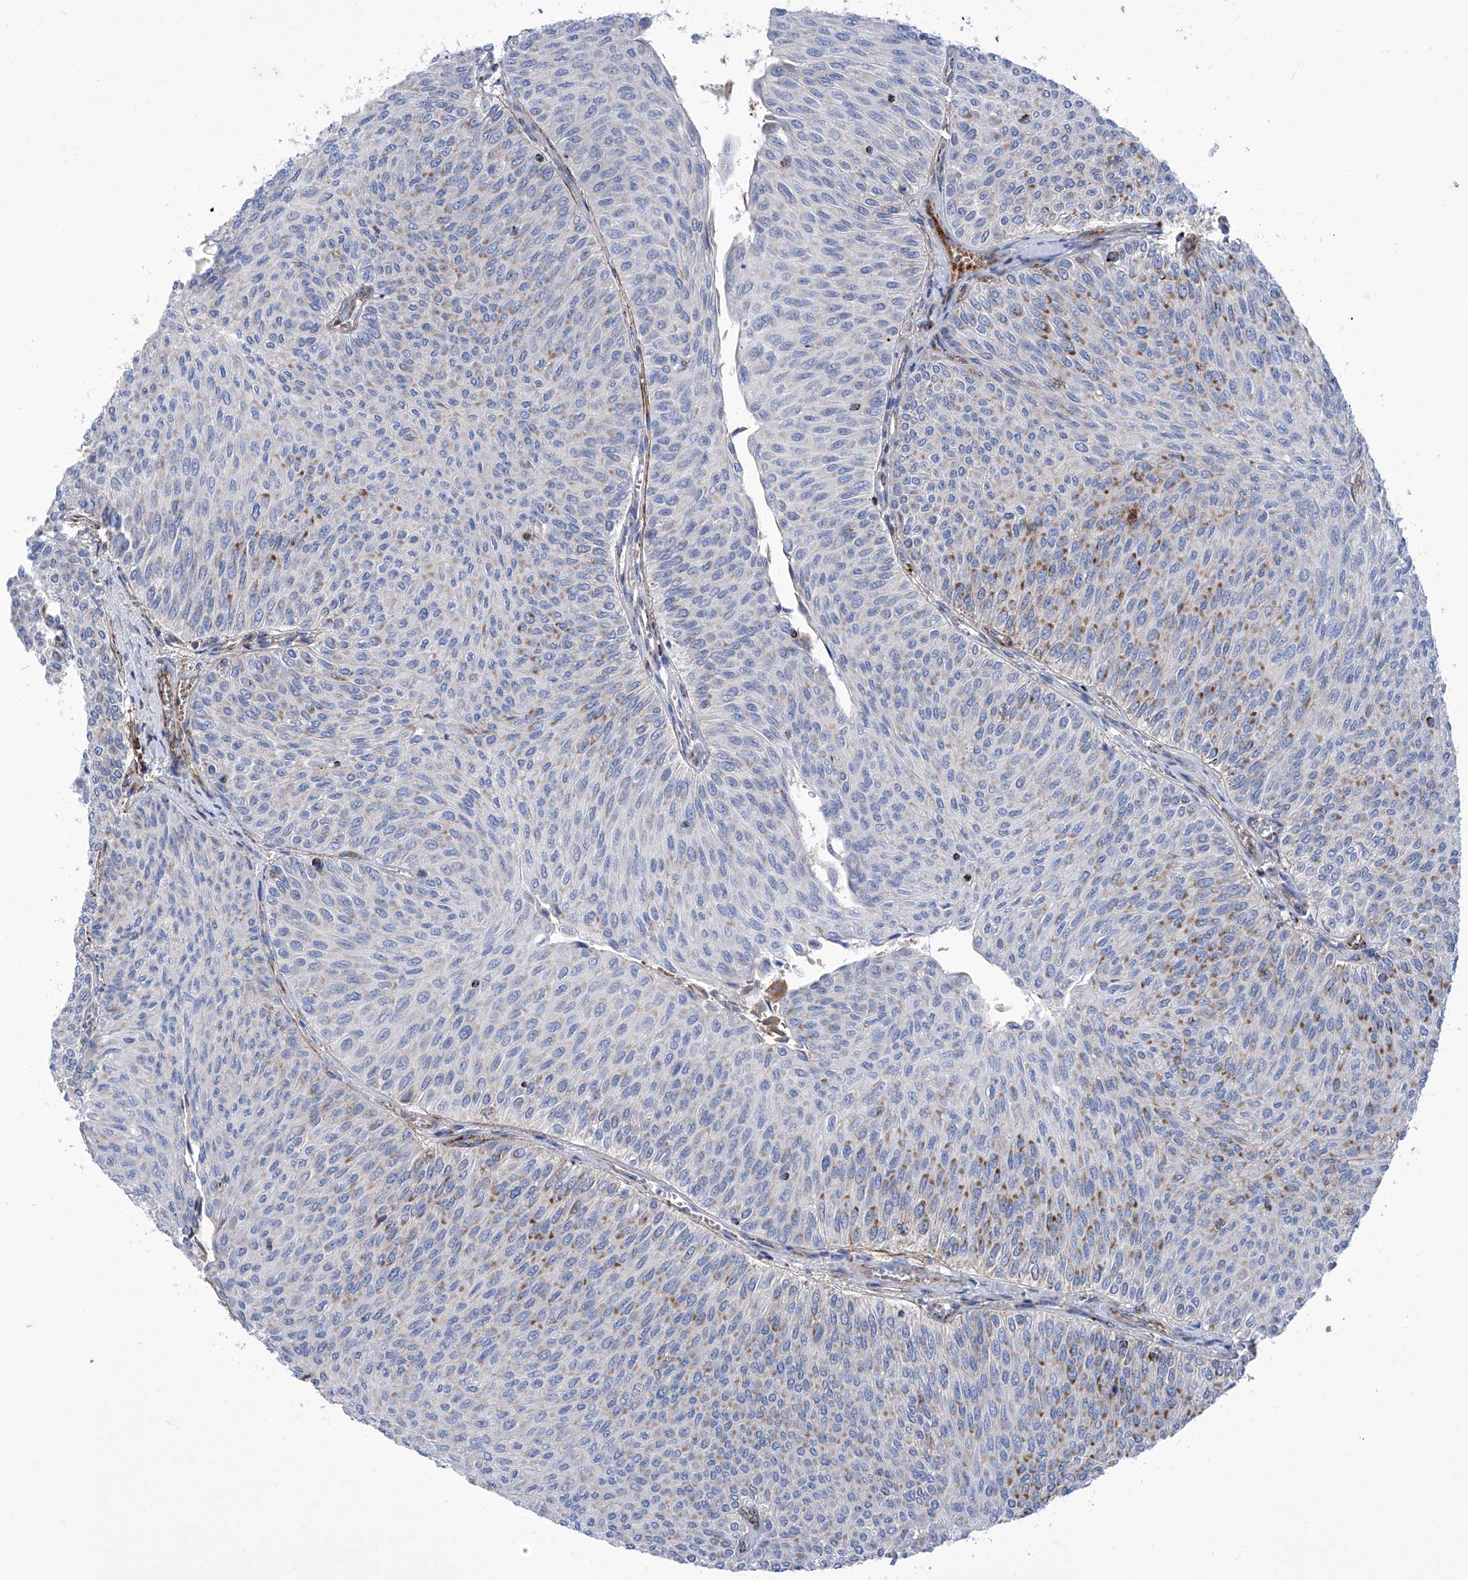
{"staining": {"intensity": "moderate", "quantity": "<25%", "location": "cytoplasmic/membranous"}, "tissue": "urothelial cancer", "cell_type": "Tumor cells", "image_type": "cancer", "snomed": [{"axis": "morphology", "description": "Urothelial carcinoma, Low grade"}, {"axis": "topography", "description": "Urinary bladder"}], "caption": "A brown stain highlights moderate cytoplasmic/membranous staining of a protein in human urothelial carcinoma (low-grade) tumor cells. The staining was performed using DAB (3,3'-diaminobenzidine) to visualize the protein expression in brown, while the nuclei were stained in blue with hematoxylin (Magnification: 20x).", "gene": "SRBD1", "patient": {"sex": "male", "age": 78}}